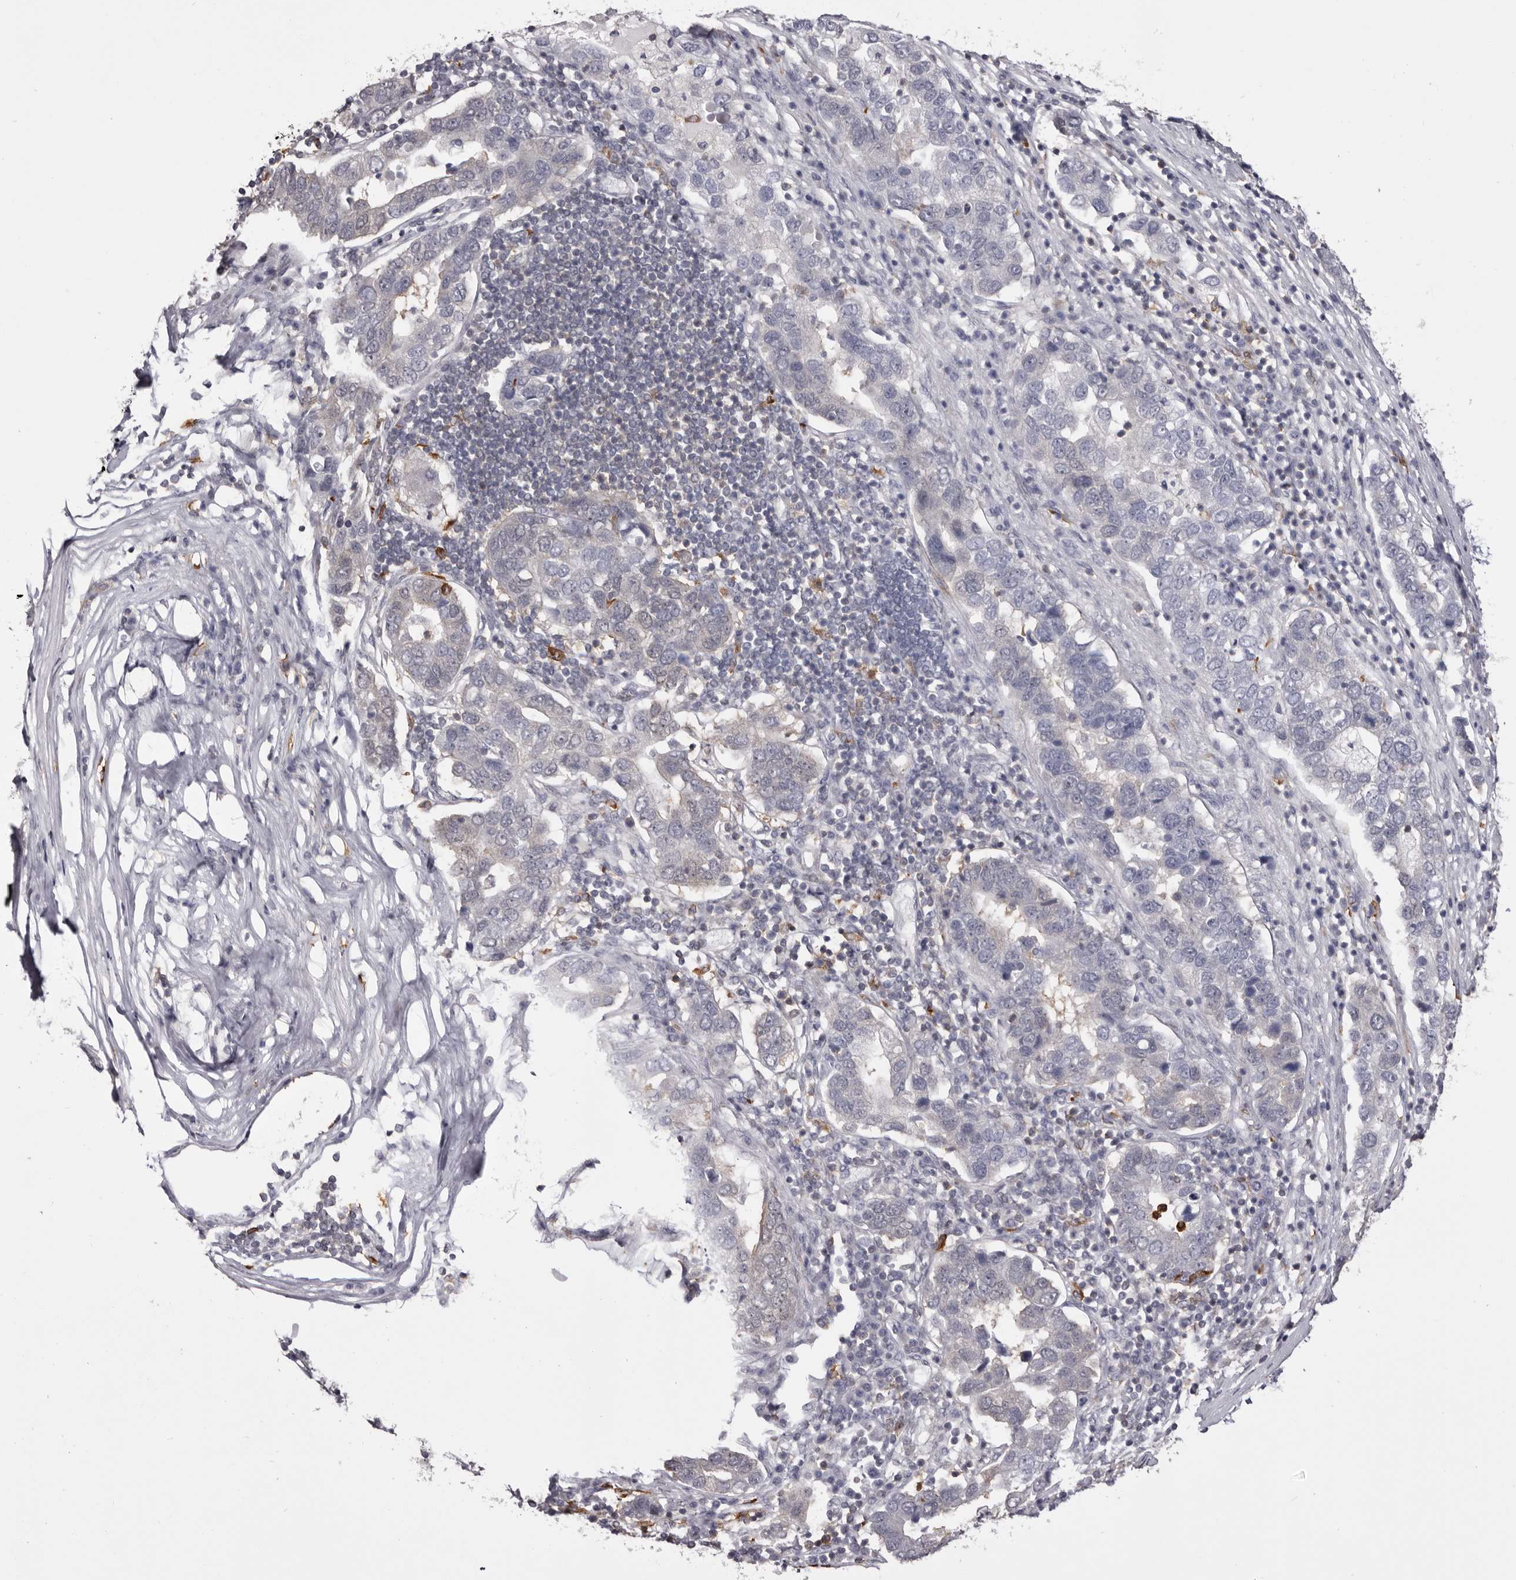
{"staining": {"intensity": "negative", "quantity": "none", "location": "none"}, "tissue": "pancreatic cancer", "cell_type": "Tumor cells", "image_type": "cancer", "snomed": [{"axis": "morphology", "description": "Adenocarcinoma, NOS"}, {"axis": "topography", "description": "Pancreas"}], "caption": "An IHC photomicrograph of pancreatic cancer (adenocarcinoma) is shown. There is no staining in tumor cells of pancreatic cancer (adenocarcinoma).", "gene": "TNNI1", "patient": {"sex": "female", "age": 61}}